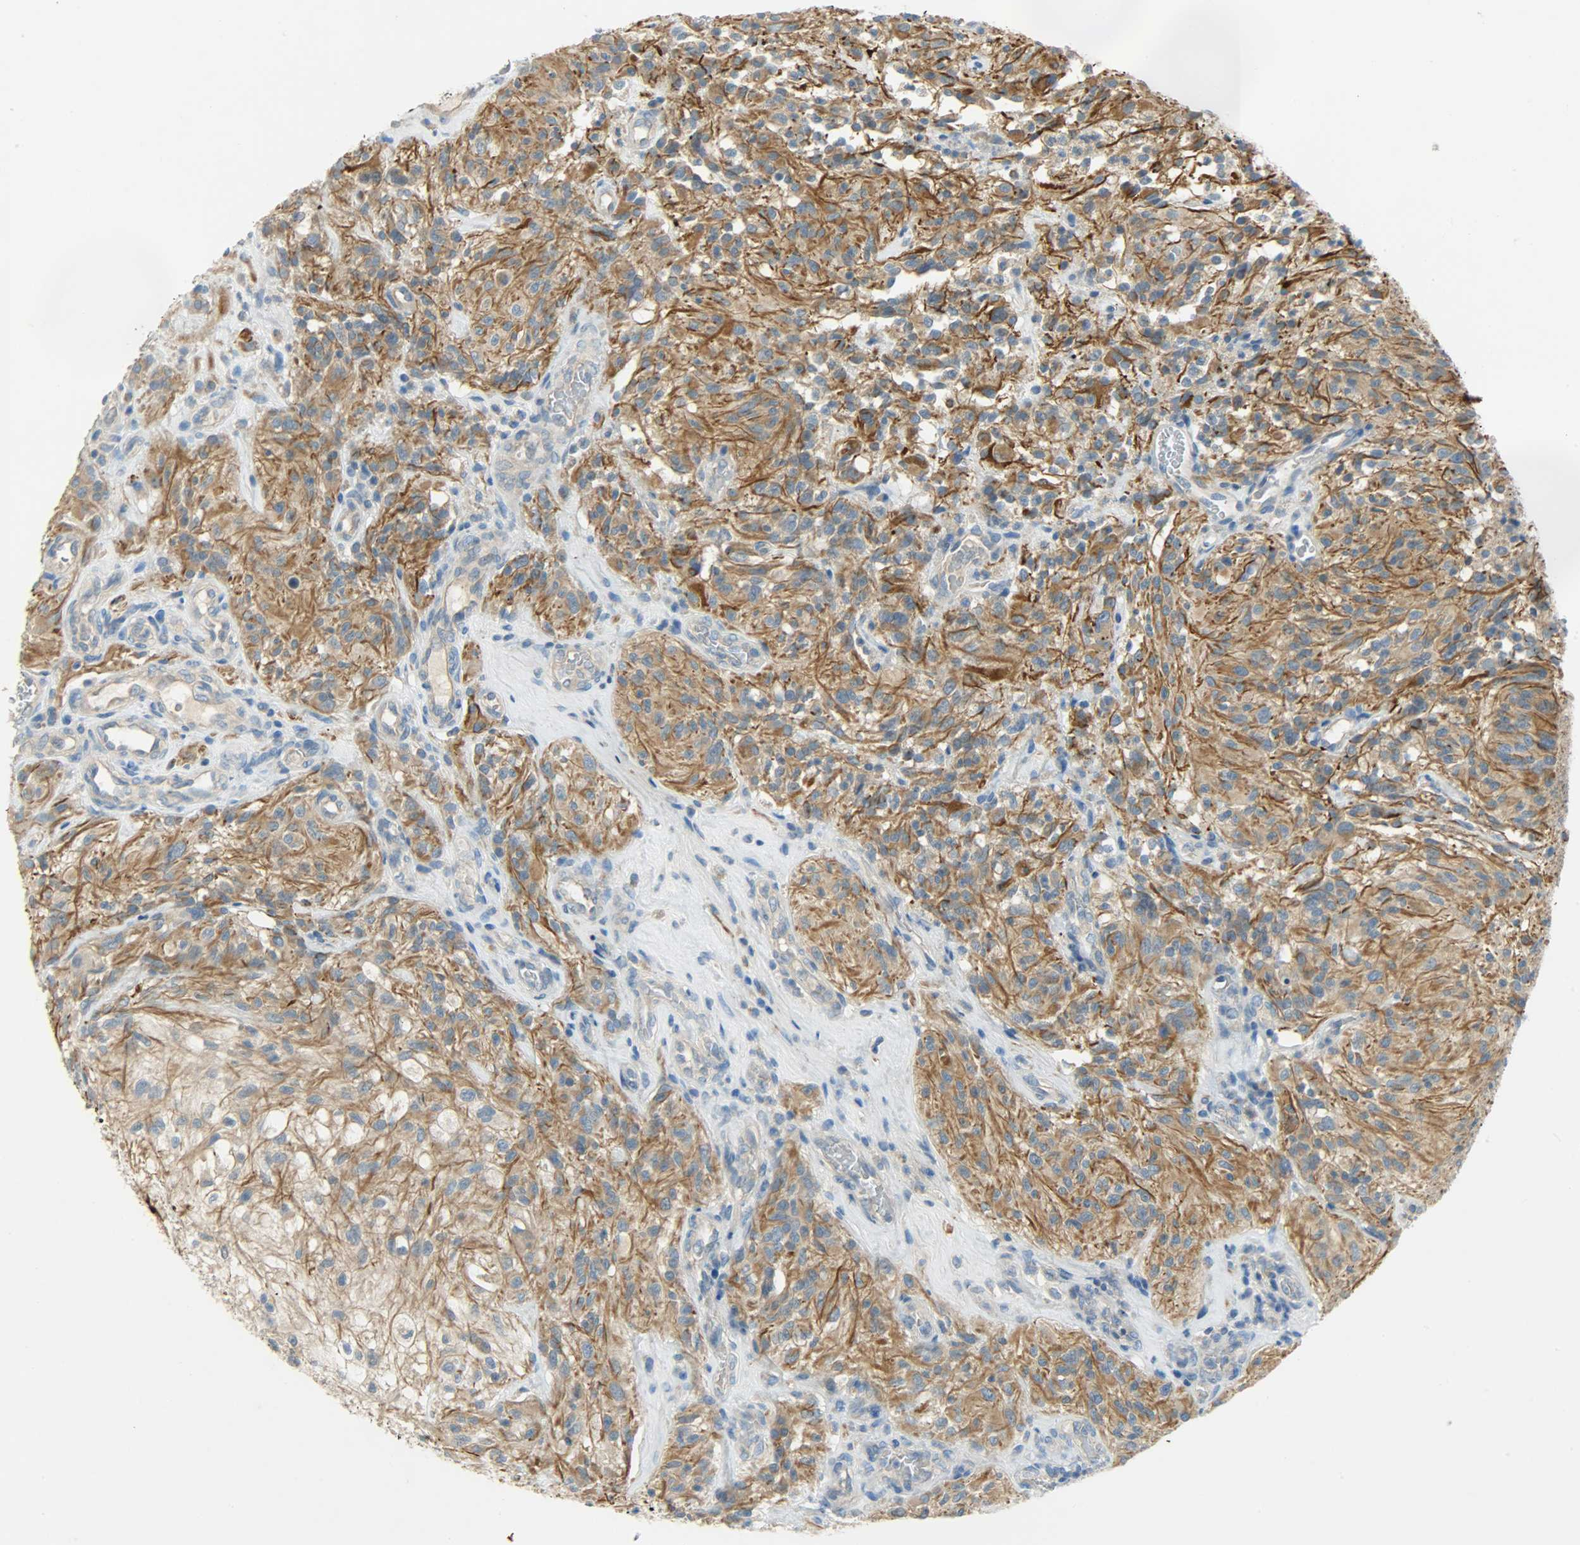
{"staining": {"intensity": "strong", "quantity": ">75%", "location": "cytoplasmic/membranous"}, "tissue": "glioma", "cell_type": "Tumor cells", "image_type": "cancer", "snomed": [{"axis": "morphology", "description": "Normal tissue, NOS"}, {"axis": "morphology", "description": "Glioma, malignant, High grade"}, {"axis": "topography", "description": "Cerebral cortex"}], "caption": "IHC staining of glioma, which demonstrates high levels of strong cytoplasmic/membranous positivity in approximately >75% of tumor cells indicating strong cytoplasmic/membranous protein expression. The staining was performed using DAB (3,3'-diaminobenzidine) (brown) for protein detection and nuclei were counterstained in hematoxylin (blue).", "gene": "DSG2", "patient": {"sex": "male", "age": 56}}